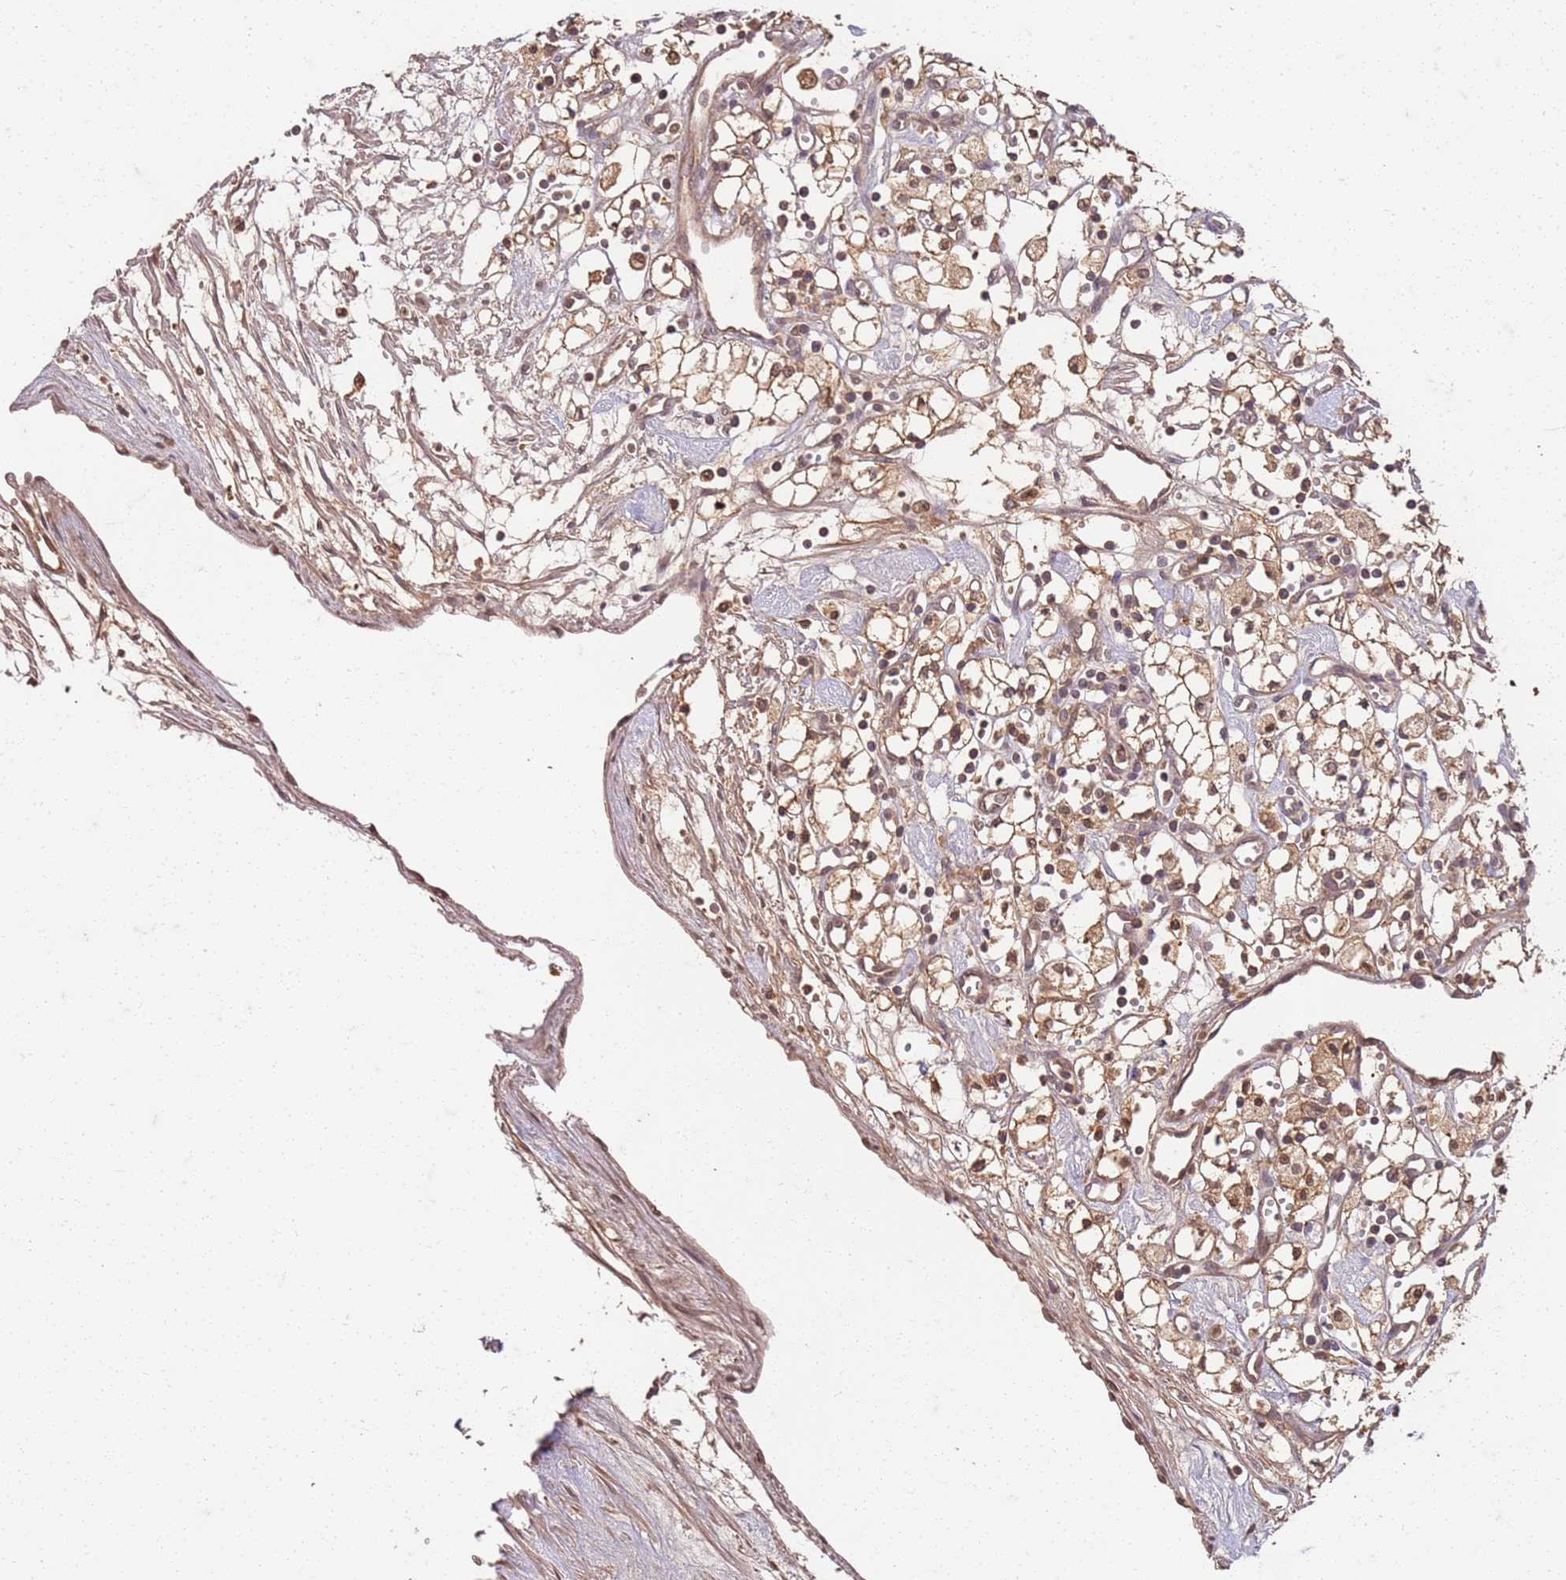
{"staining": {"intensity": "moderate", "quantity": ">75%", "location": "cytoplasmic/membranous,nuclear"}, "tissue": "renal cancer", "cell_type": "Tumor cells", "image_type": "cancer", "snomed": [{"axis": "morphology", "description": "Adenocarcinoma, NOS"}, {"axis": "topography", "description": "Kidney"}], "caption": "A micrograph showing moderate cytoplasmic/membranous and nuclear staining in about >75% of tumor cells in renal cancer, as visualized by brown immunohistochemical staining.", "gene": "UBE3A", "patient": {"sex": "male", "age": 59}}